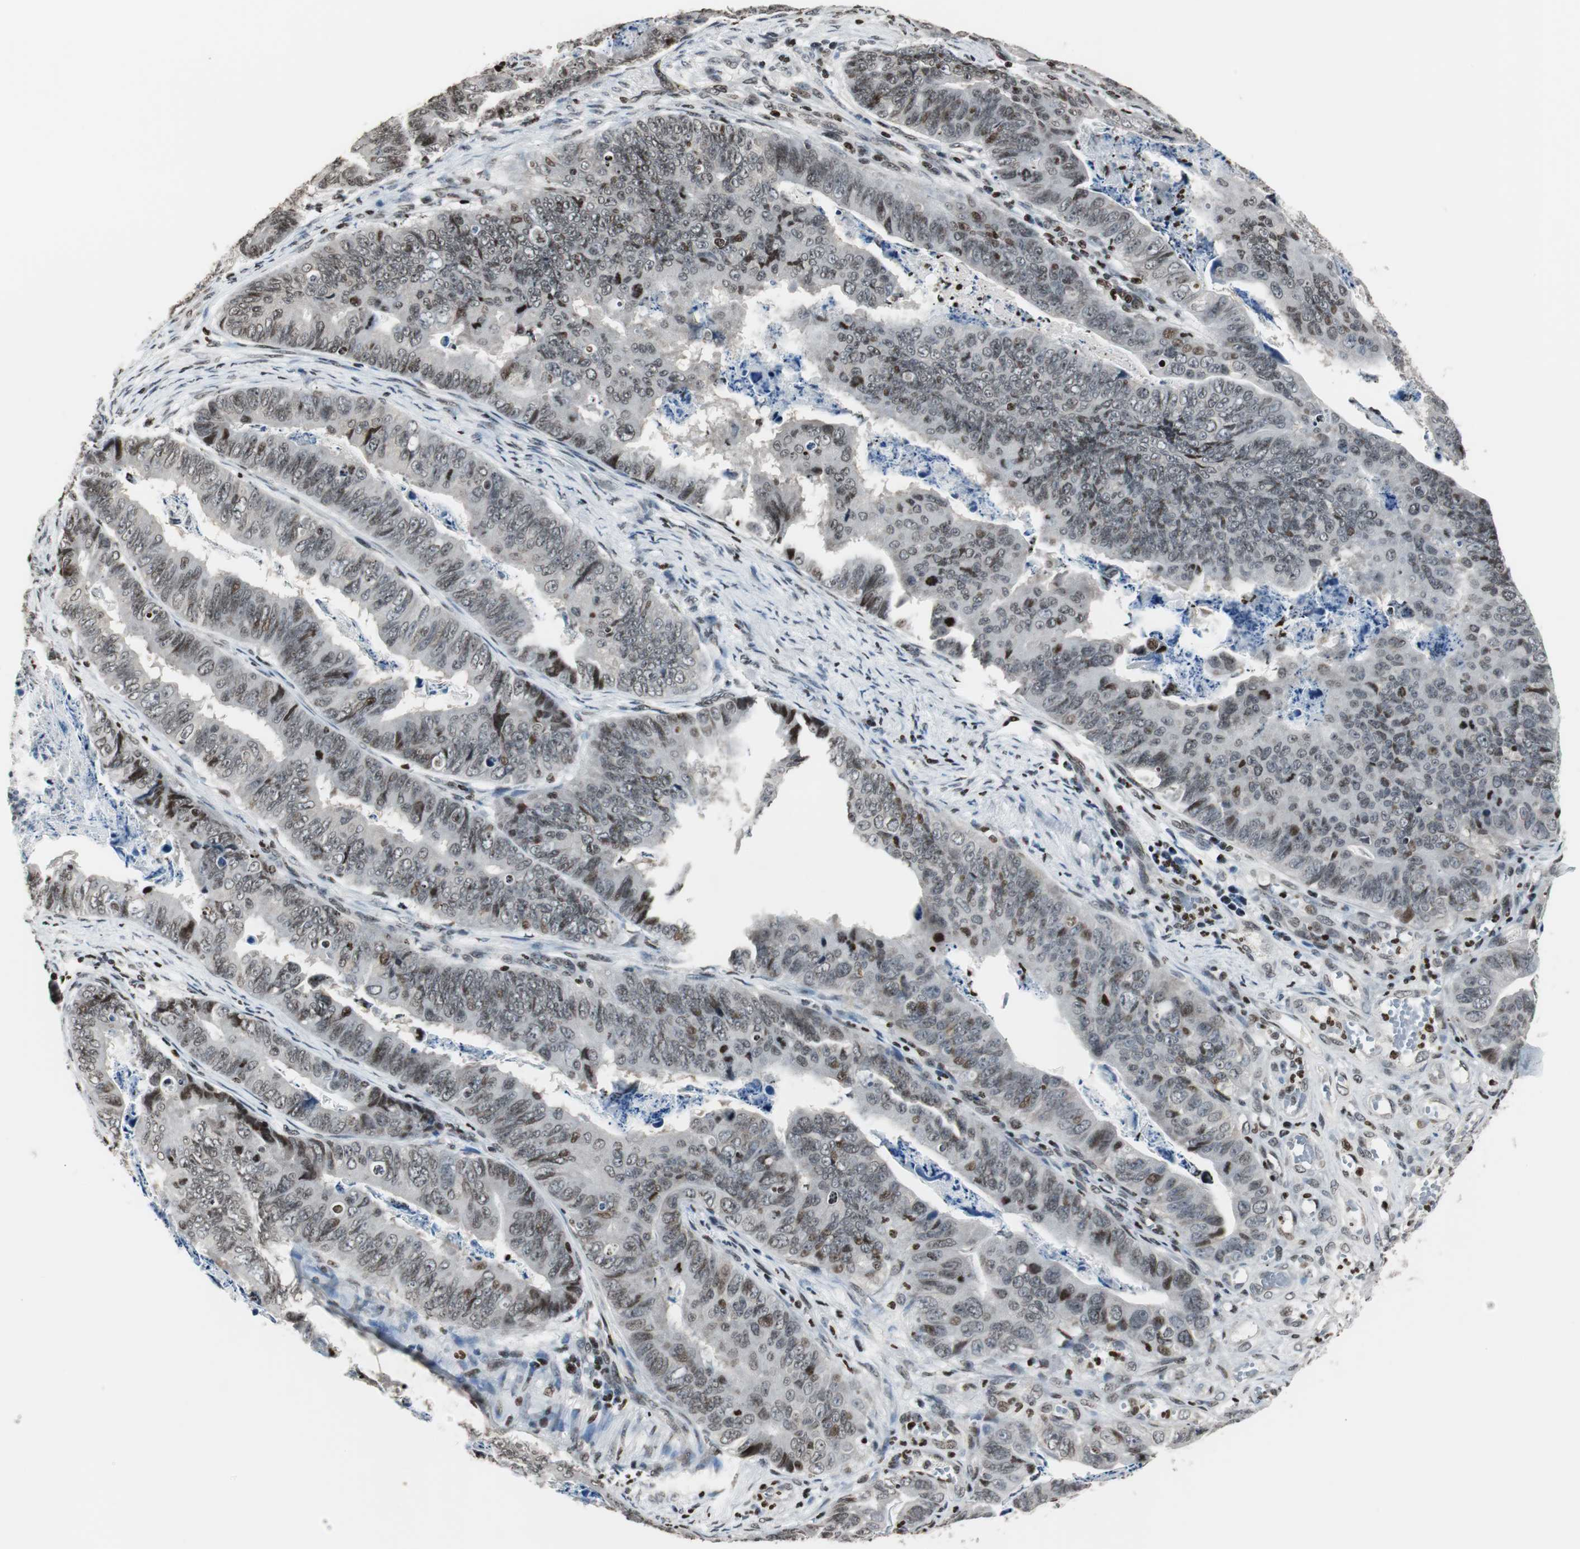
{"staining": {"intensity": "moderate", "quantity": ">75%", "location": "nuclear"}, "tissue": "stomach cancer", "cell_type": "Tumor cells", "image_type": "cancer", "snomed": [{"axis": "morphology", "description": "Adenocarcinoma, NOS"}, {"axis": "topography", "description": "Stomach, lower"}], "caption": "An immunohistochemistry (IHC) photomicrograph of tumor tissue is shown. Protein staining in brown shows moderate nuclear positivity in stomach adenocarcinoma within tumor cells. (brown staining indicates protein expression, while blue staining denotes nuclei).", "gene": "PAXIP1", "patient": {"sex": "male", "age": 77}}